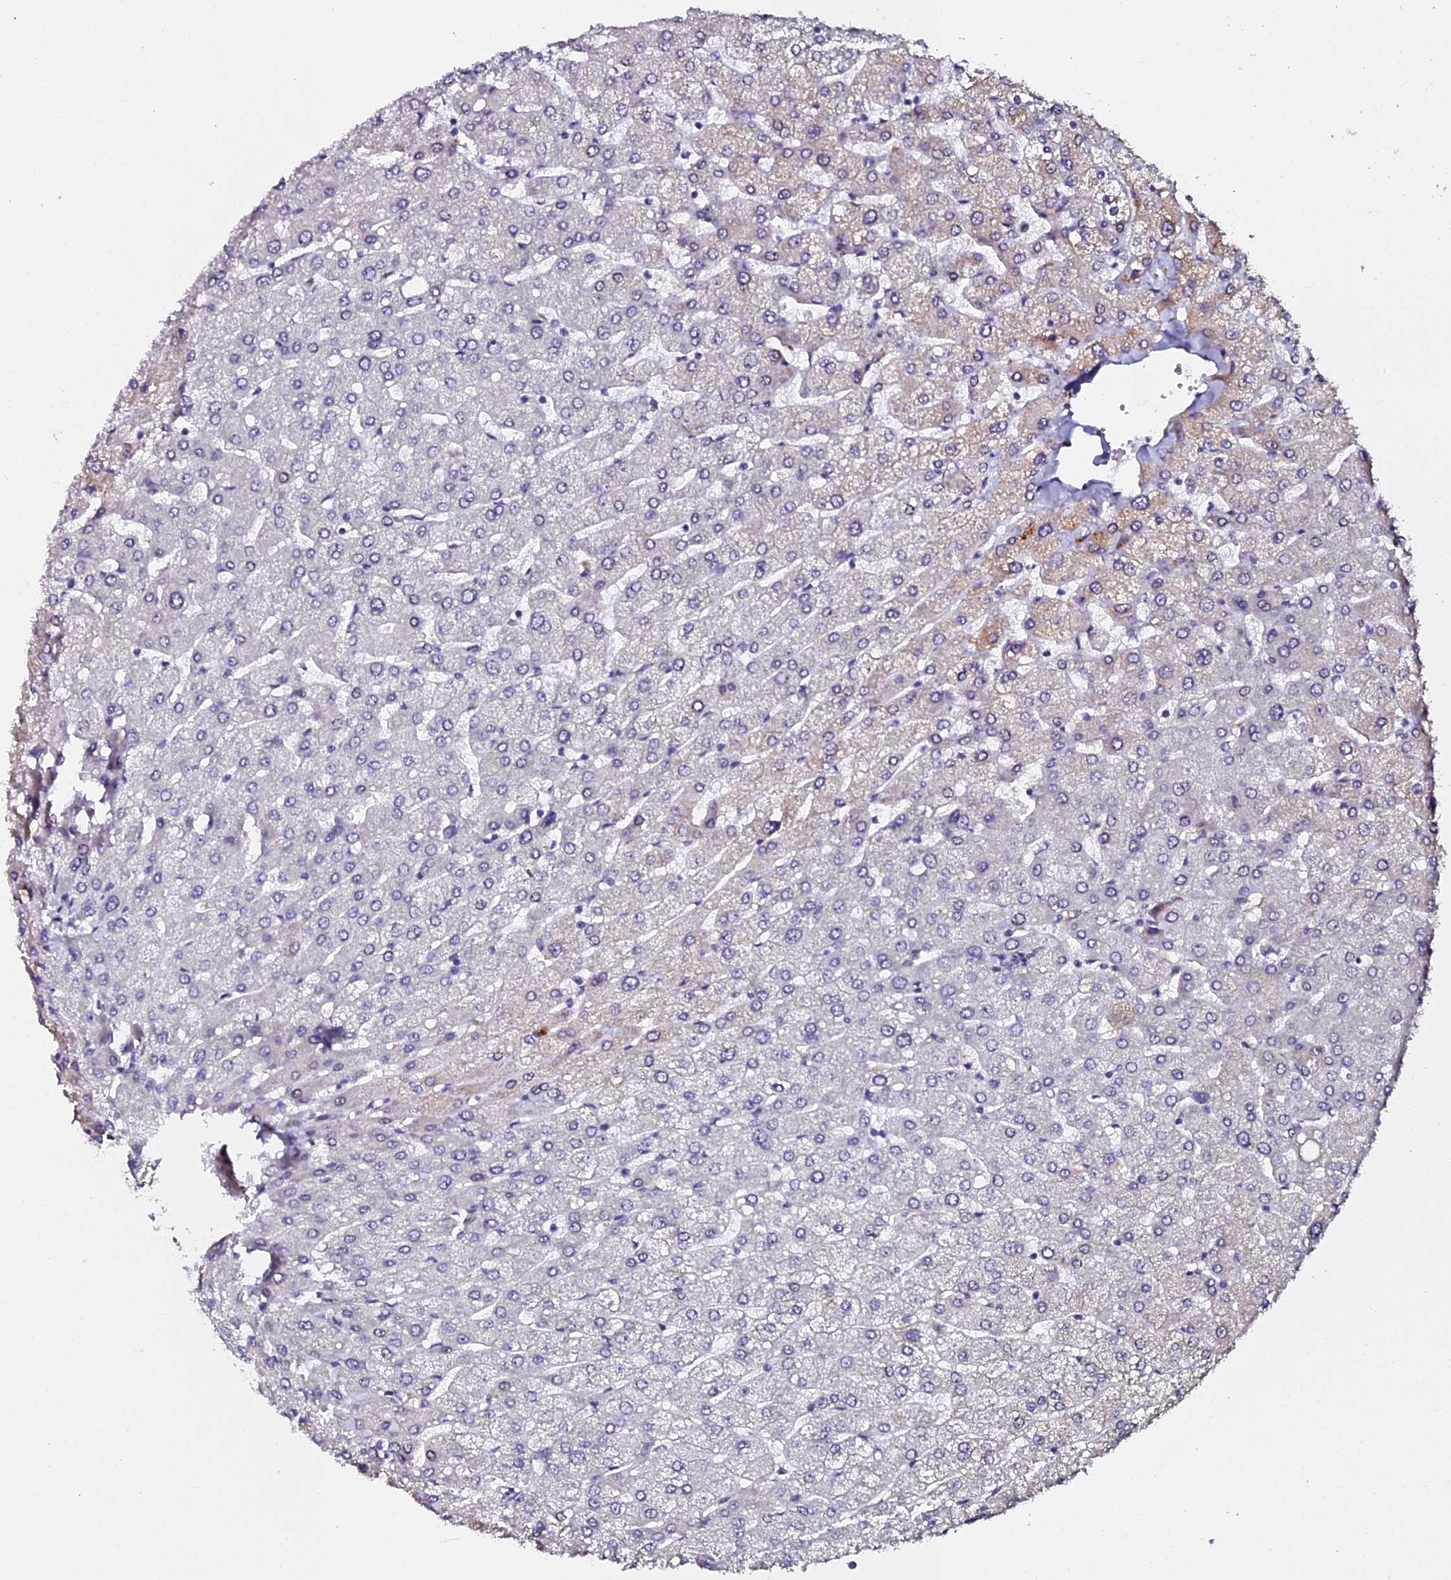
{"staining": {"intensity": "negative", "quantity": "none", "location": "none"}, "tissue": "liver", "cell_type": "Cholangiocytes", "image_type": "normal", "snomed": [{"axis": "morphology", "description": "Normal tissue, NOS"}, {"axis": "topography", "description": "Liver"}], "caption": "Image shows no significant protein expression in cholangiocytes of unremarkable liver.", "gene": "GPN3", "patient": {"sex": "male", "age": 55}}